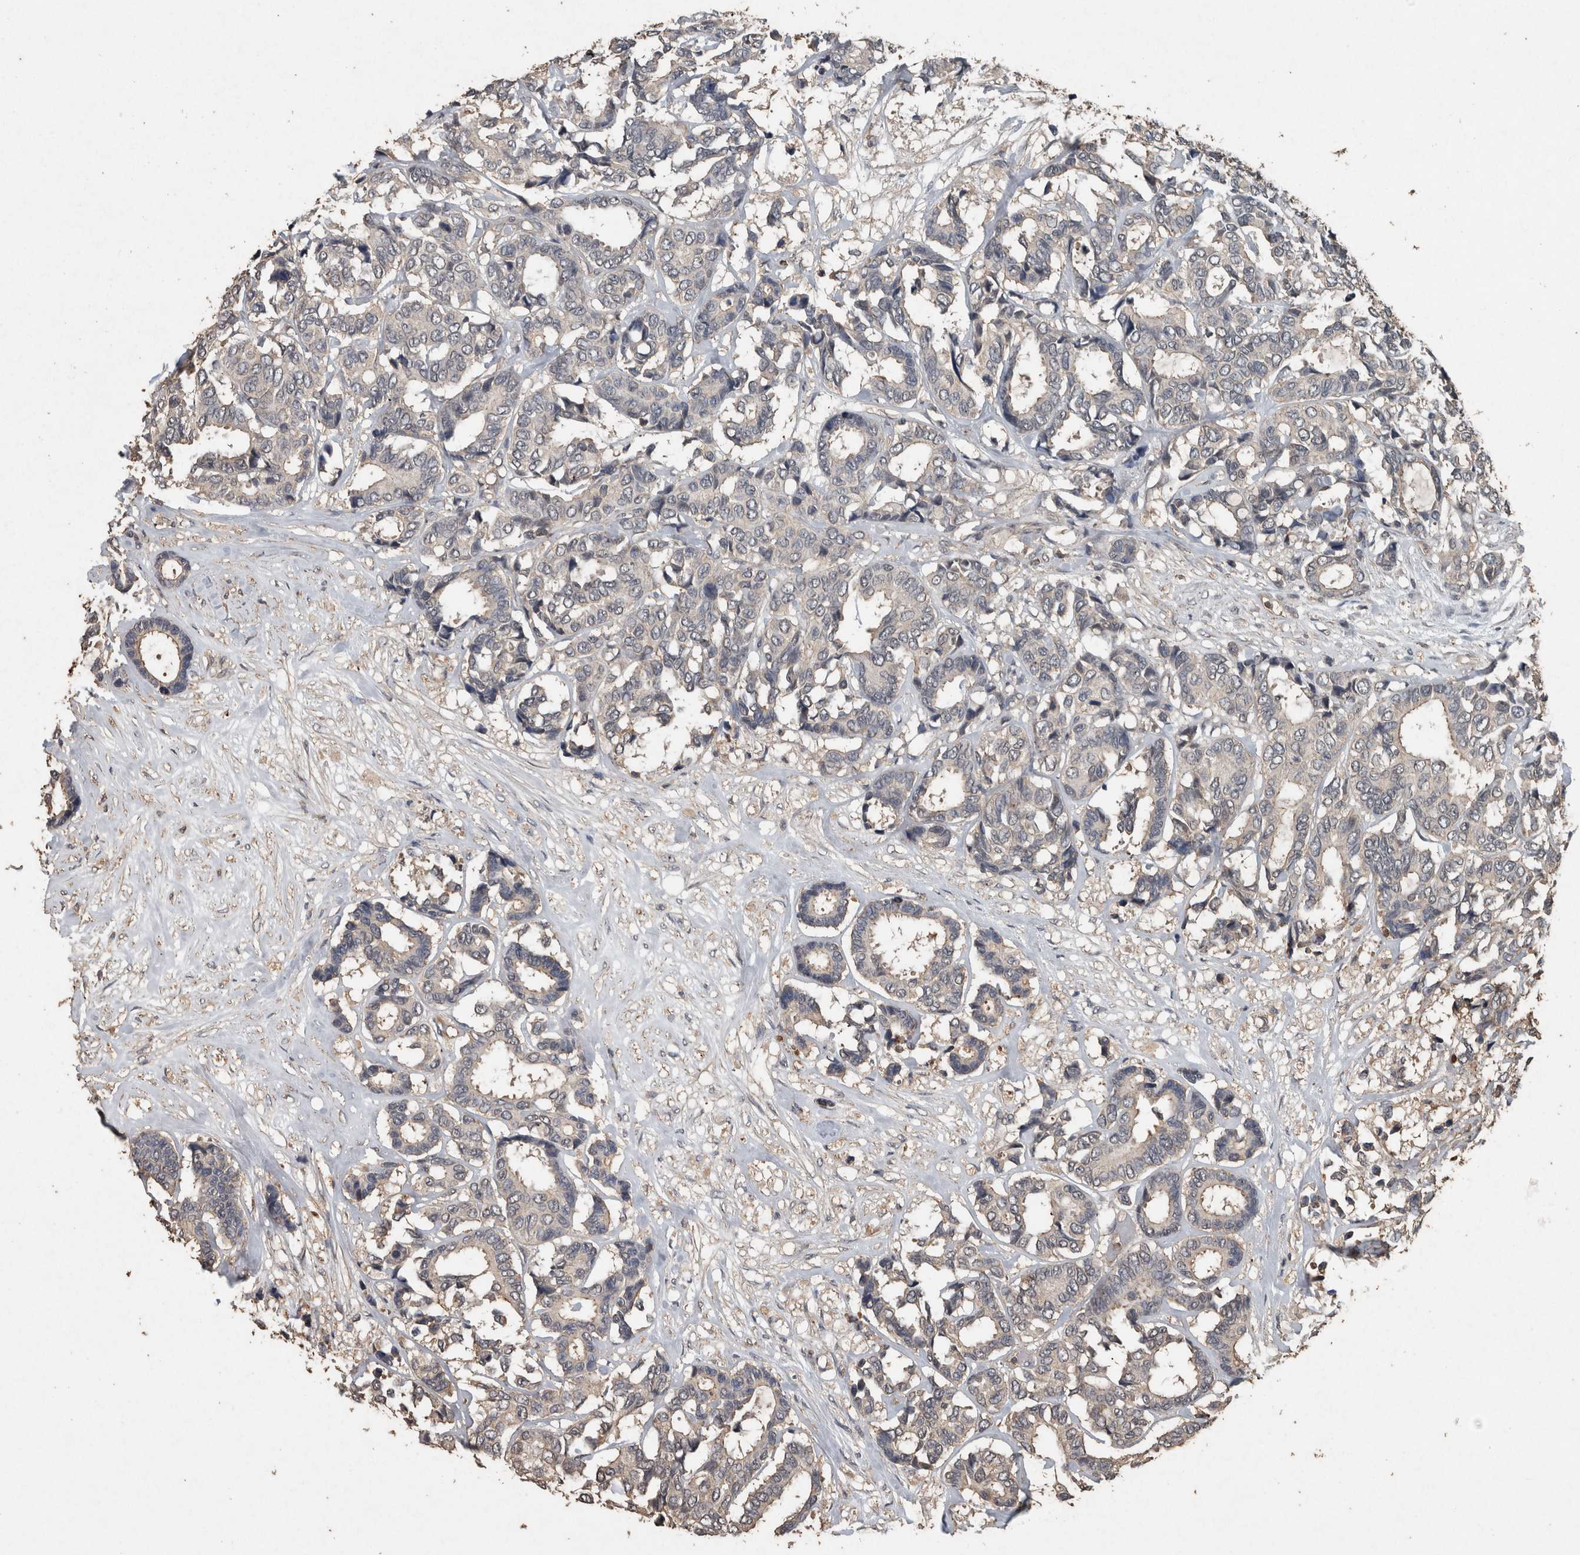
{"staining": {"intensity": "negative", "quantity": "none", "location": "none"}, "tissue": "breast cancer", "cell_type": "Tumor cells", "image_type": "cancer", "snomed": [{"axis": "morphology", "description": "Duct carcinoma"}, {"axis": "topography", "description": "Breast"}], "caption": "Immunohistochemistry histopathology image of human breast cancer stained for a protein (brown), which shows no positivity in tumor cells.", "gene": "FGFRL1", "patient": {"sex": "female", "age": 87}}